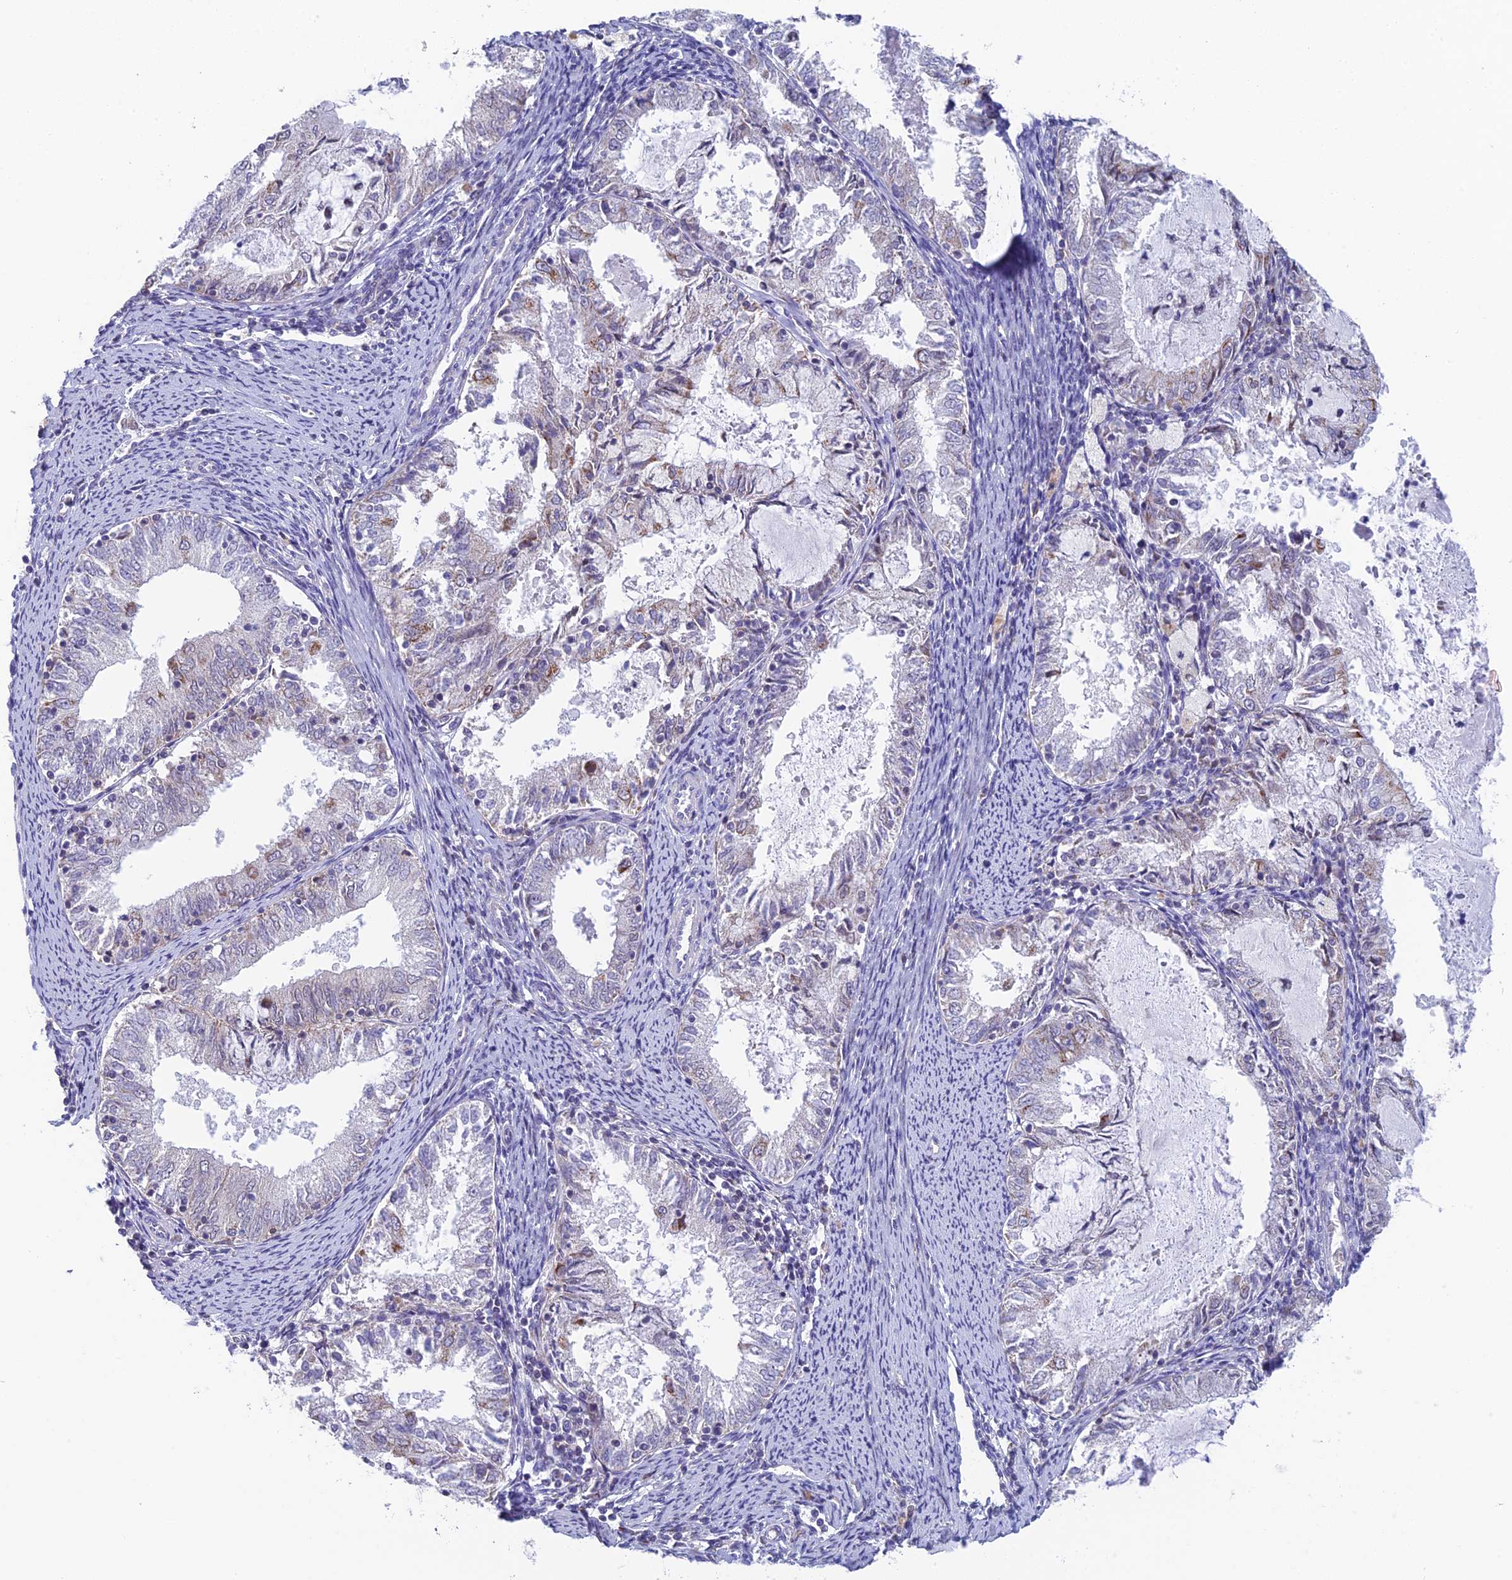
{"staining": {"intensity": "weak", "quantity": "<25%", "location": "cytoplasmic/membranous"}, "tissue": "endometrial cancer", "cell_type": "Tumor cells", "image_type": "cancer", "snomed": [{"axis": "morphology", "description": "Adenocarcinoma, NOS"}, {"axis": "topography", "description": "Endometrium"}], "caption": "This is a histopathology image of IHC staining of endometrial adenocarcinoma, which shows no expression in tumor cells. (Brightfield microscopy of DAB (3,3'-diaminobenzidine) immunohistochemistry at high magnification).", "gene": "REXO5", "patient": {"sex": "female", "age": 57}}